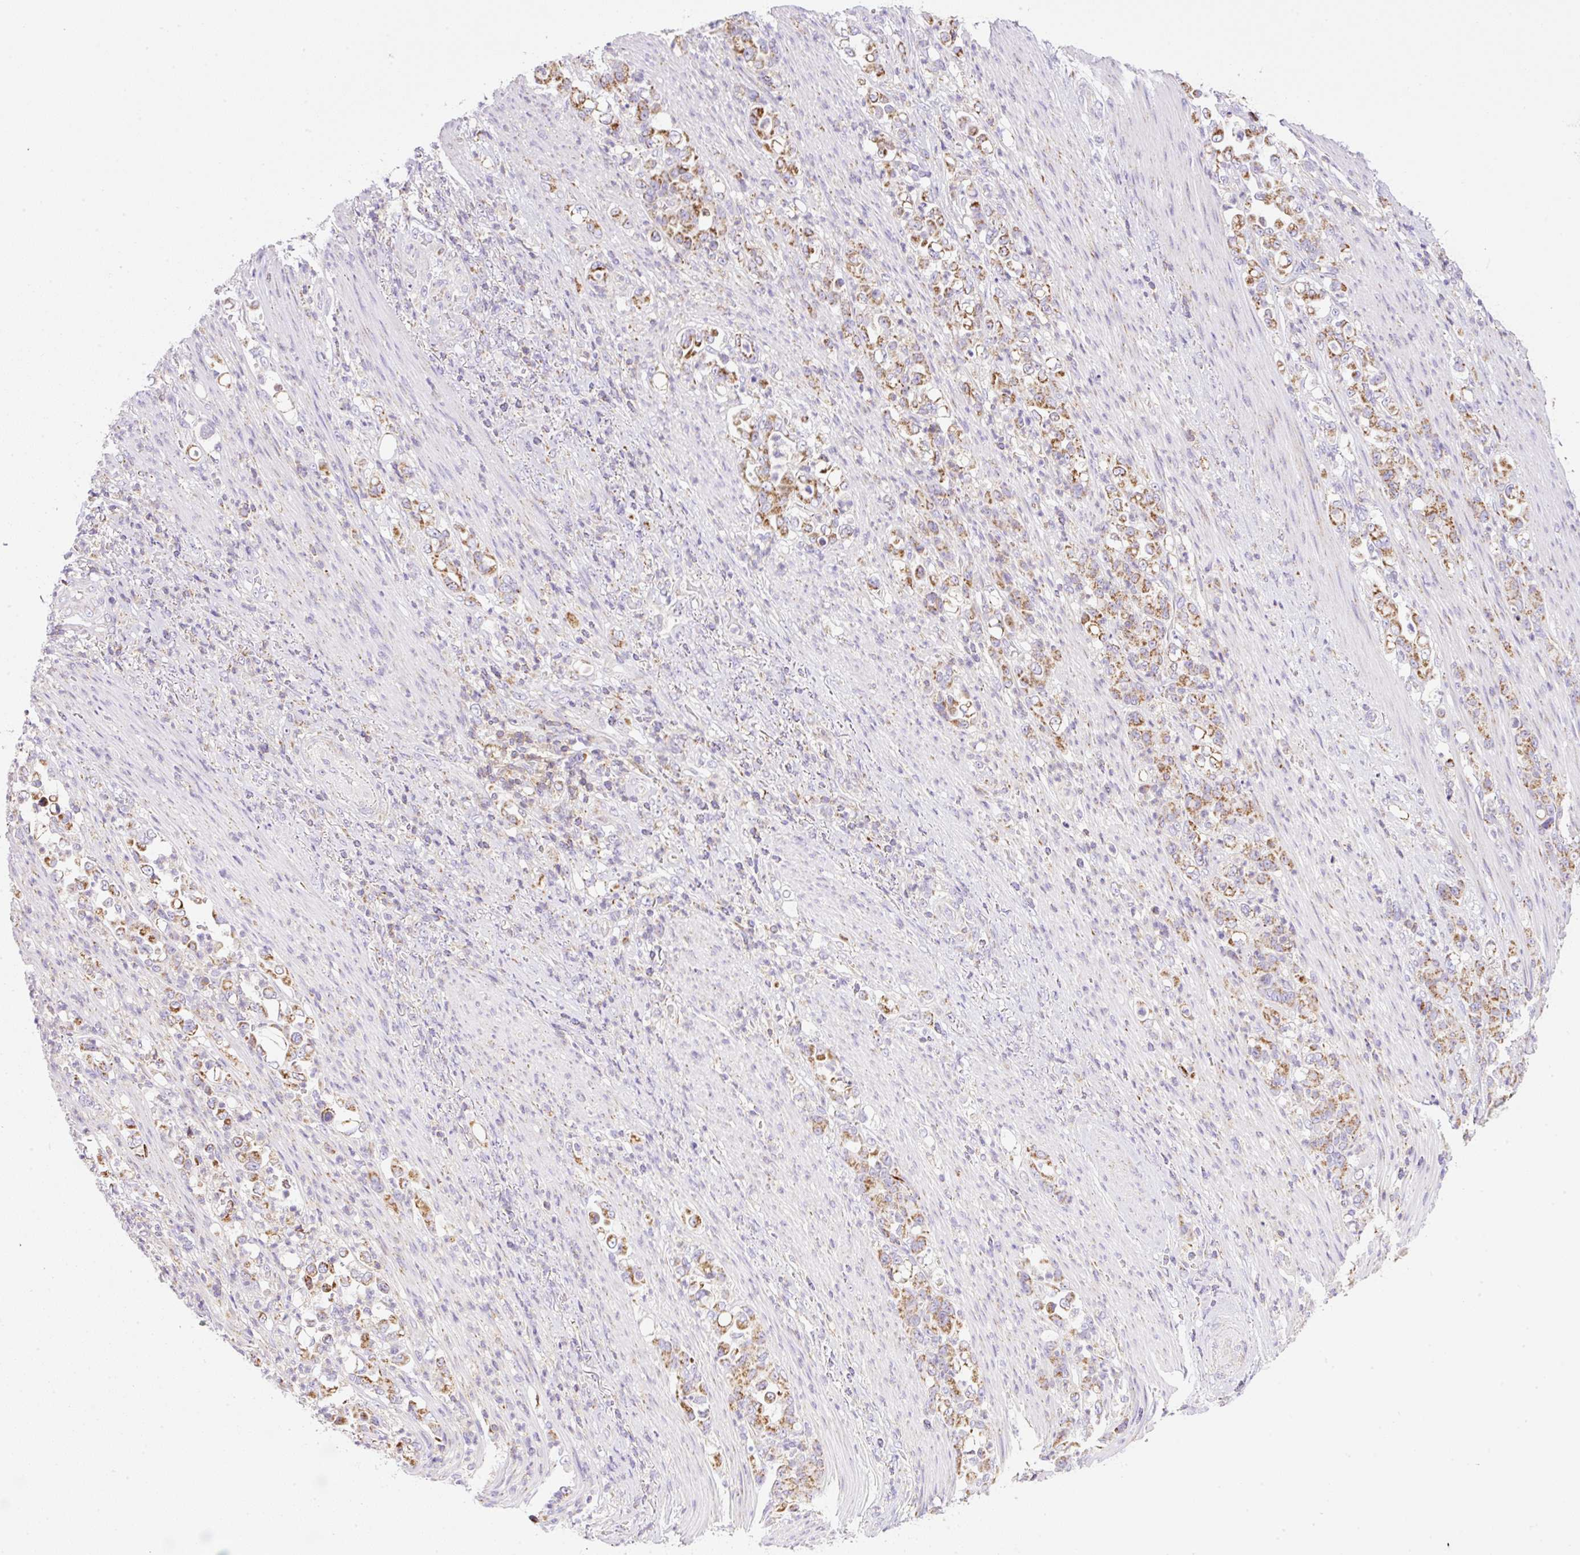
{"staining": {"intensity": "moderate", "quantity": ">75%", "location": "cytoplasmic/membranous"}, "tissue": "stomach cancer", "cell_type": "Tumor cells", "image_type": "cancer", "snomed": [{"axis": "morphology", "description": "Normal tissue, NOS"}, {"axis": "morphology", "description": "Adenocarcinoma, NOS"}, {"axis": "topography", "description": "Stomach"}], "caption": "This is a histology image of IHC staining of adenocarcinoma (stomach), which shows moderate staining in the cytoplasmic/membranous of tumor cells.", "gene": "NF1", "patient": {"sex": "female", "age": 79}}